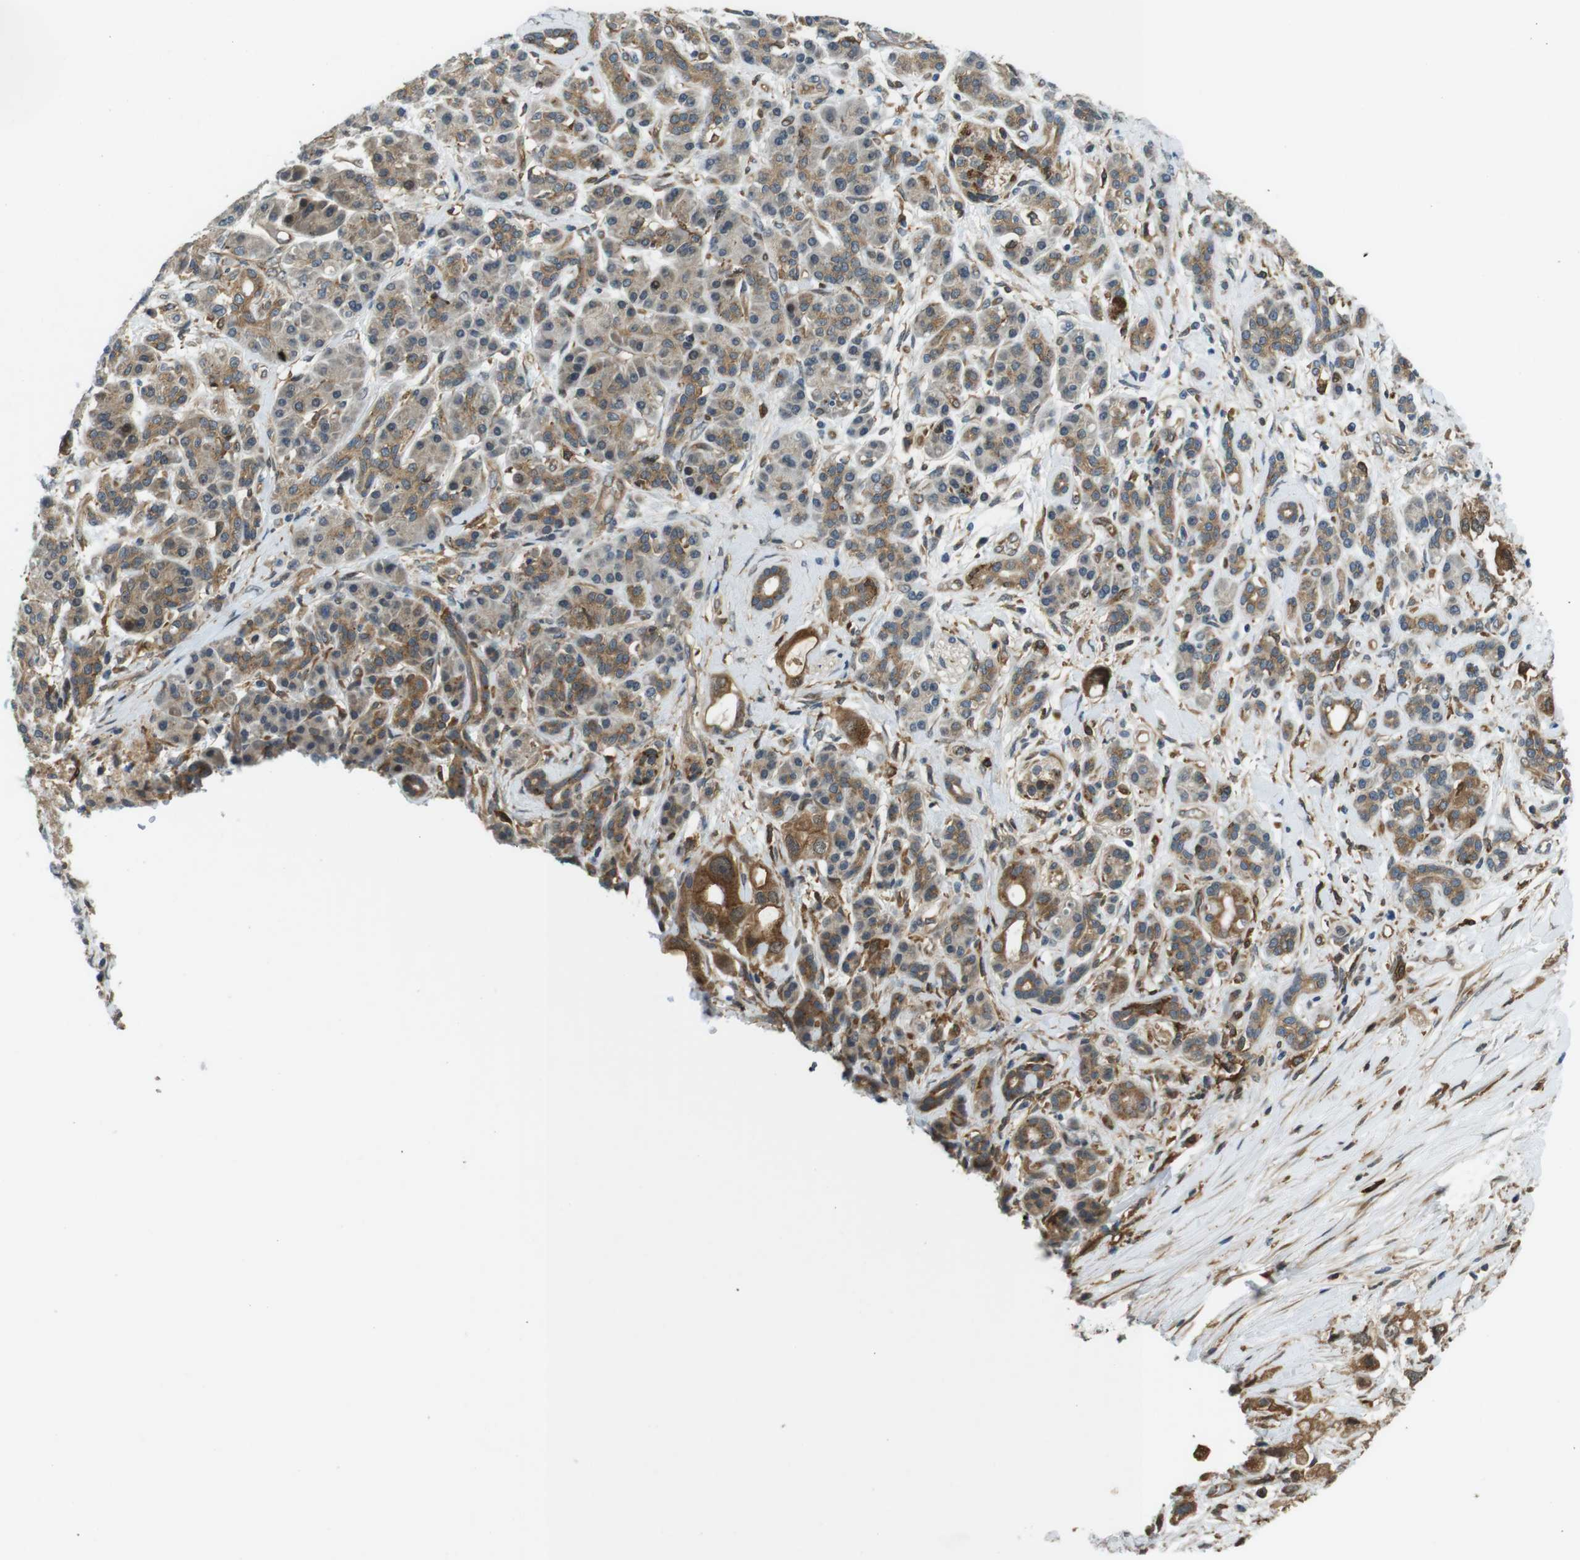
{"staining": {"intensity": "moderate", "quantity": ">75%", "location": "cytoplasmic/membranous"}, "tissue": "pancreatic cancer", "cell_type": "Tumor cells", "image_type": "cancer", "snomed": [{"axis": "morphology", "description": "Adenocarcinoma, NOS"}, {"axis": "topography", "description": "Pancreas"}], "caption": "Adenocarcinoma (pancreatic) tissue displays moderate cytoplasmic/membranous staining in about >75% of tumor cells, visualized by immunohistochemistry.", "gene": "PALD1", "patient": {"sex": "female", "age": 56}}